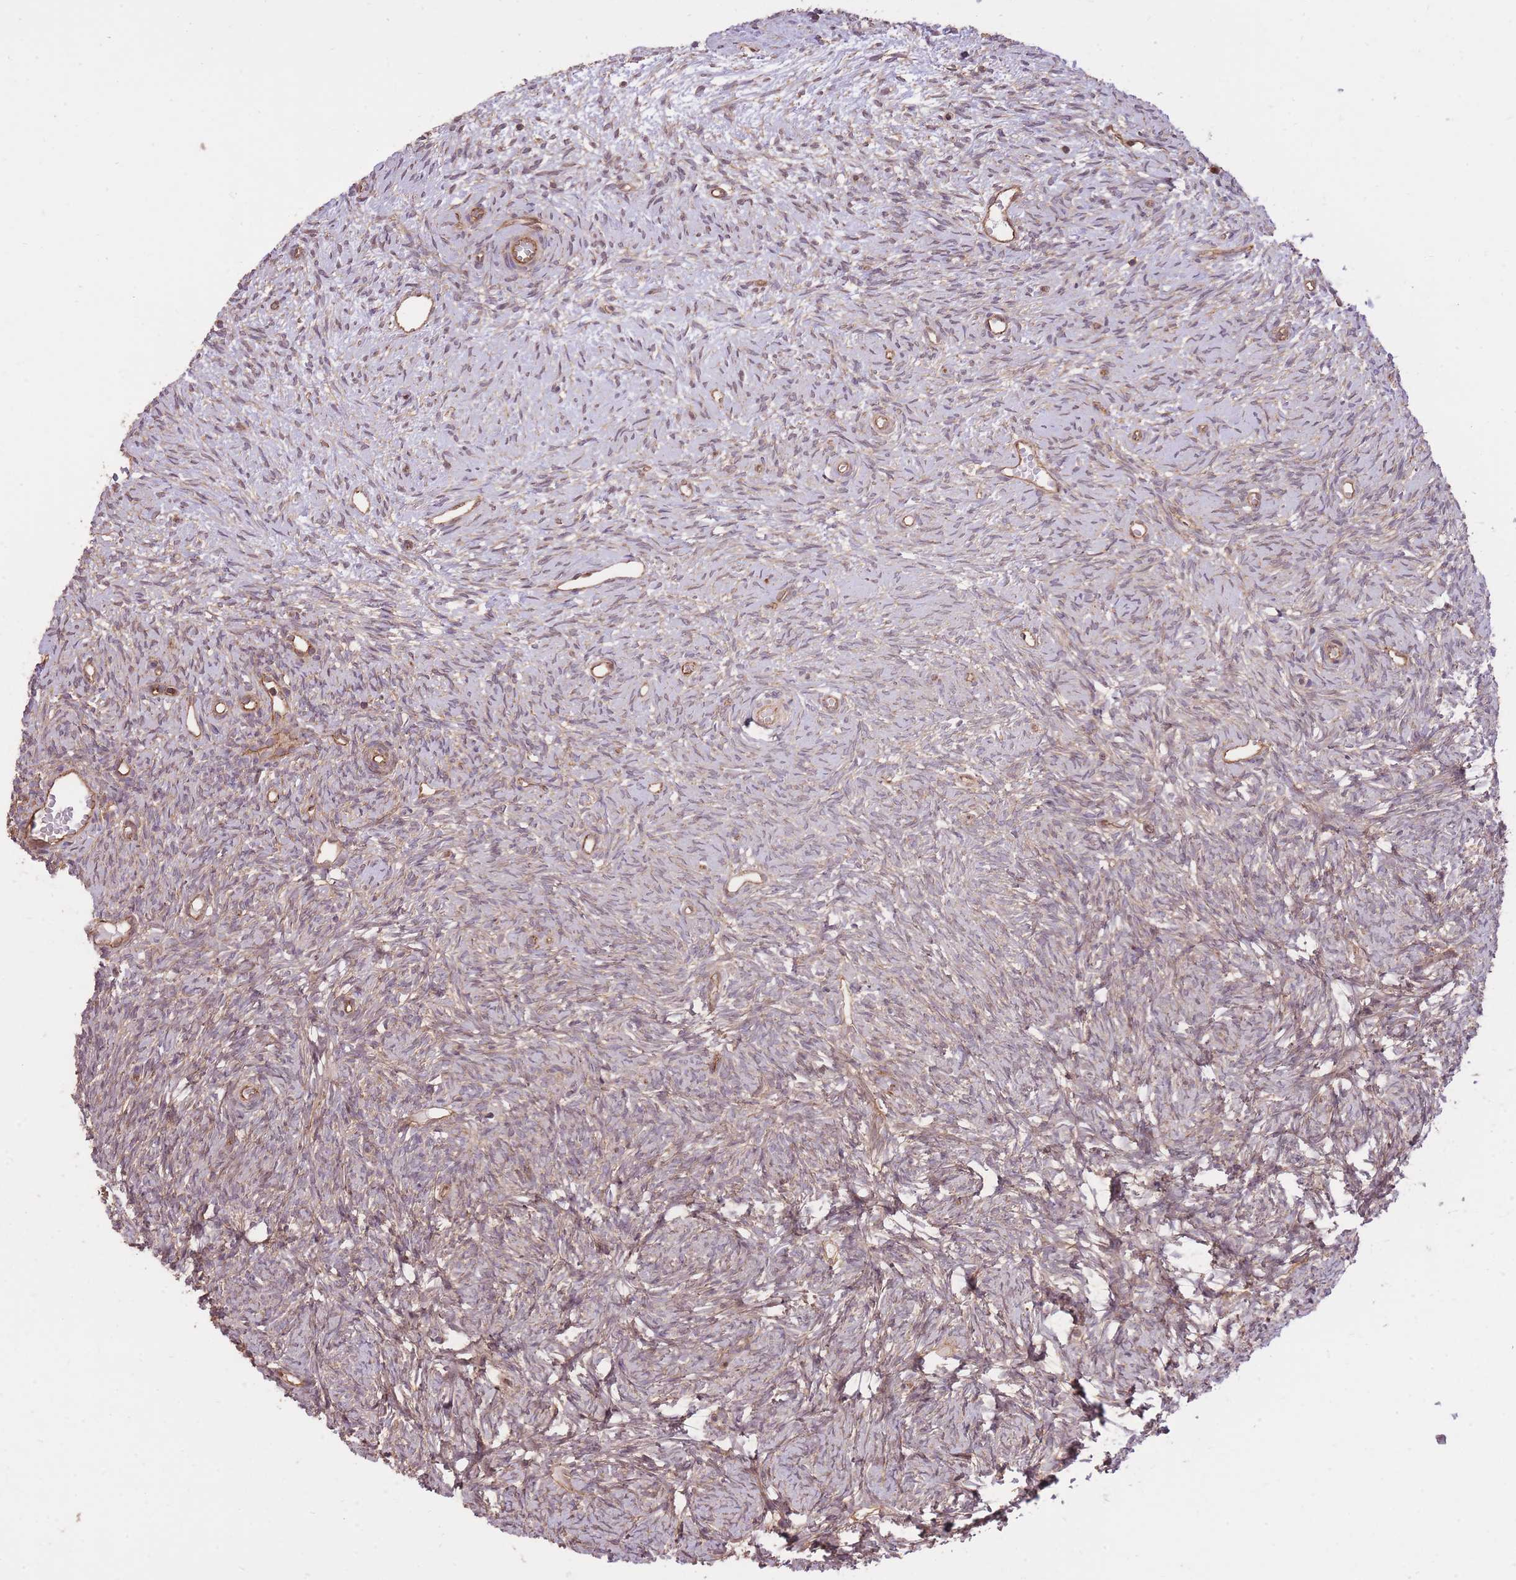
{"staining": {"intensity": "negative", "quantity": "none", "location": "none"}, "tissue": "ovary", "cell_type": "Ovarian stroma cells", "image_type": "normal", "snomed": [{"axis": "morphology", "description": "Normal tissue, NOS"}, {"axis": "topography", "description": "Ovary"}], "caption": "Human ovary stained for a protein using immunohistochemistry reveals no expression in ovarian stroma cells.", "gene": "PLD1", "patient": {"sex": "female", "age": 51}}